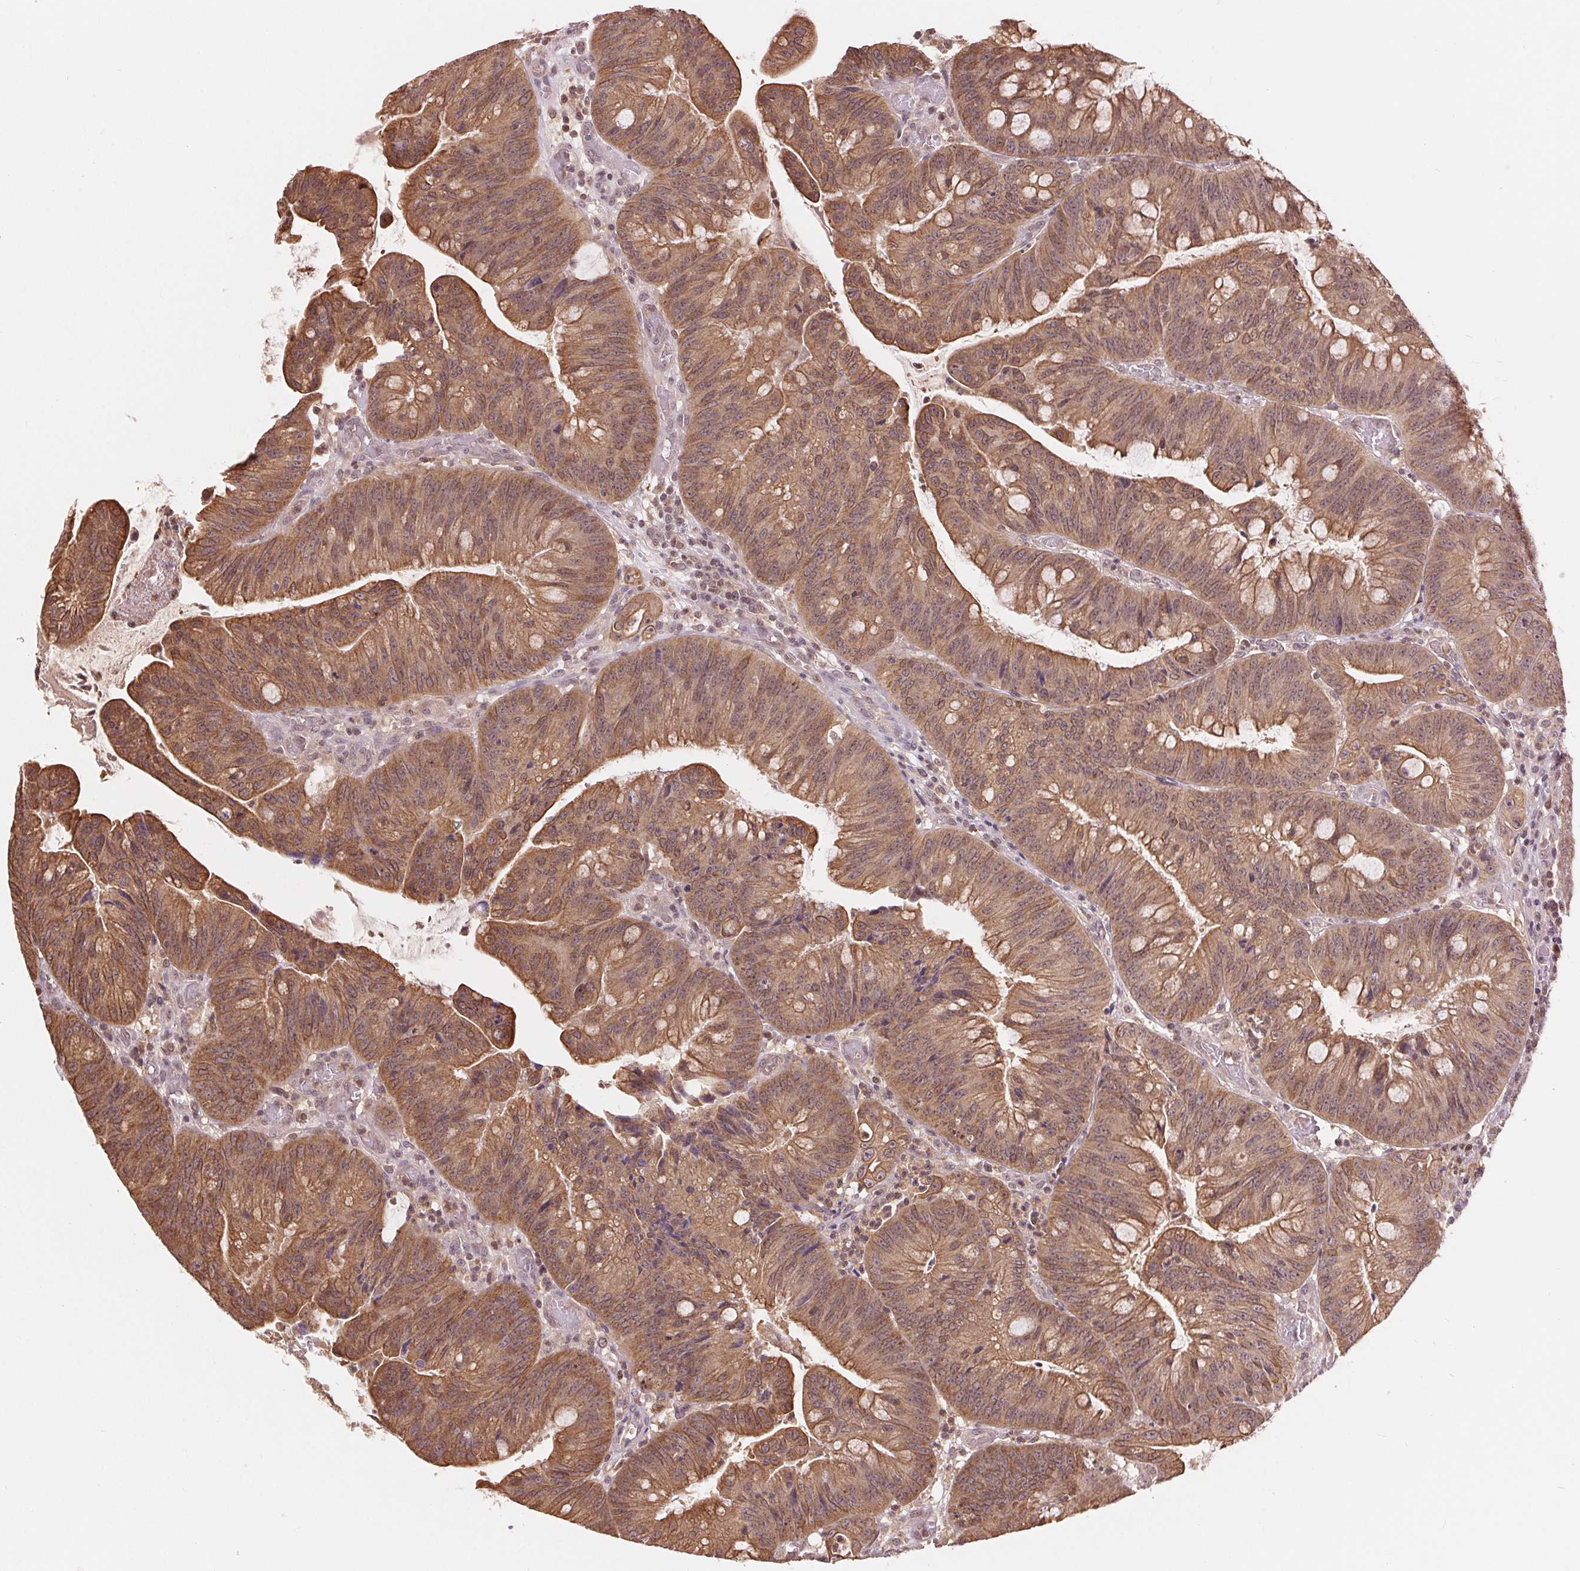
{"staining": {"intensity": "moderate", "quantity": ">75%", "location": "cytoplasmic/membranous"}, "tissue": "colorectal cancer", "cell_type": "Tumor cells", "image_type": "cancer", "snomed": [{"axis": "morphology", "description": "Adenocarcinoma, NOS"}, {"axis": "topography", "description": "Colon"}], "caption": "Immunohistochemistry (IHC) (DAB (3,3'-diaminobenzidine)) staining of colorectal adenocarcinoma shows moderate cytoplasmic/membranous protein staining in approximately >75% of tumor cells.", "gene": "TMEM273", "patient": {"sex": "male", "age": 62}}